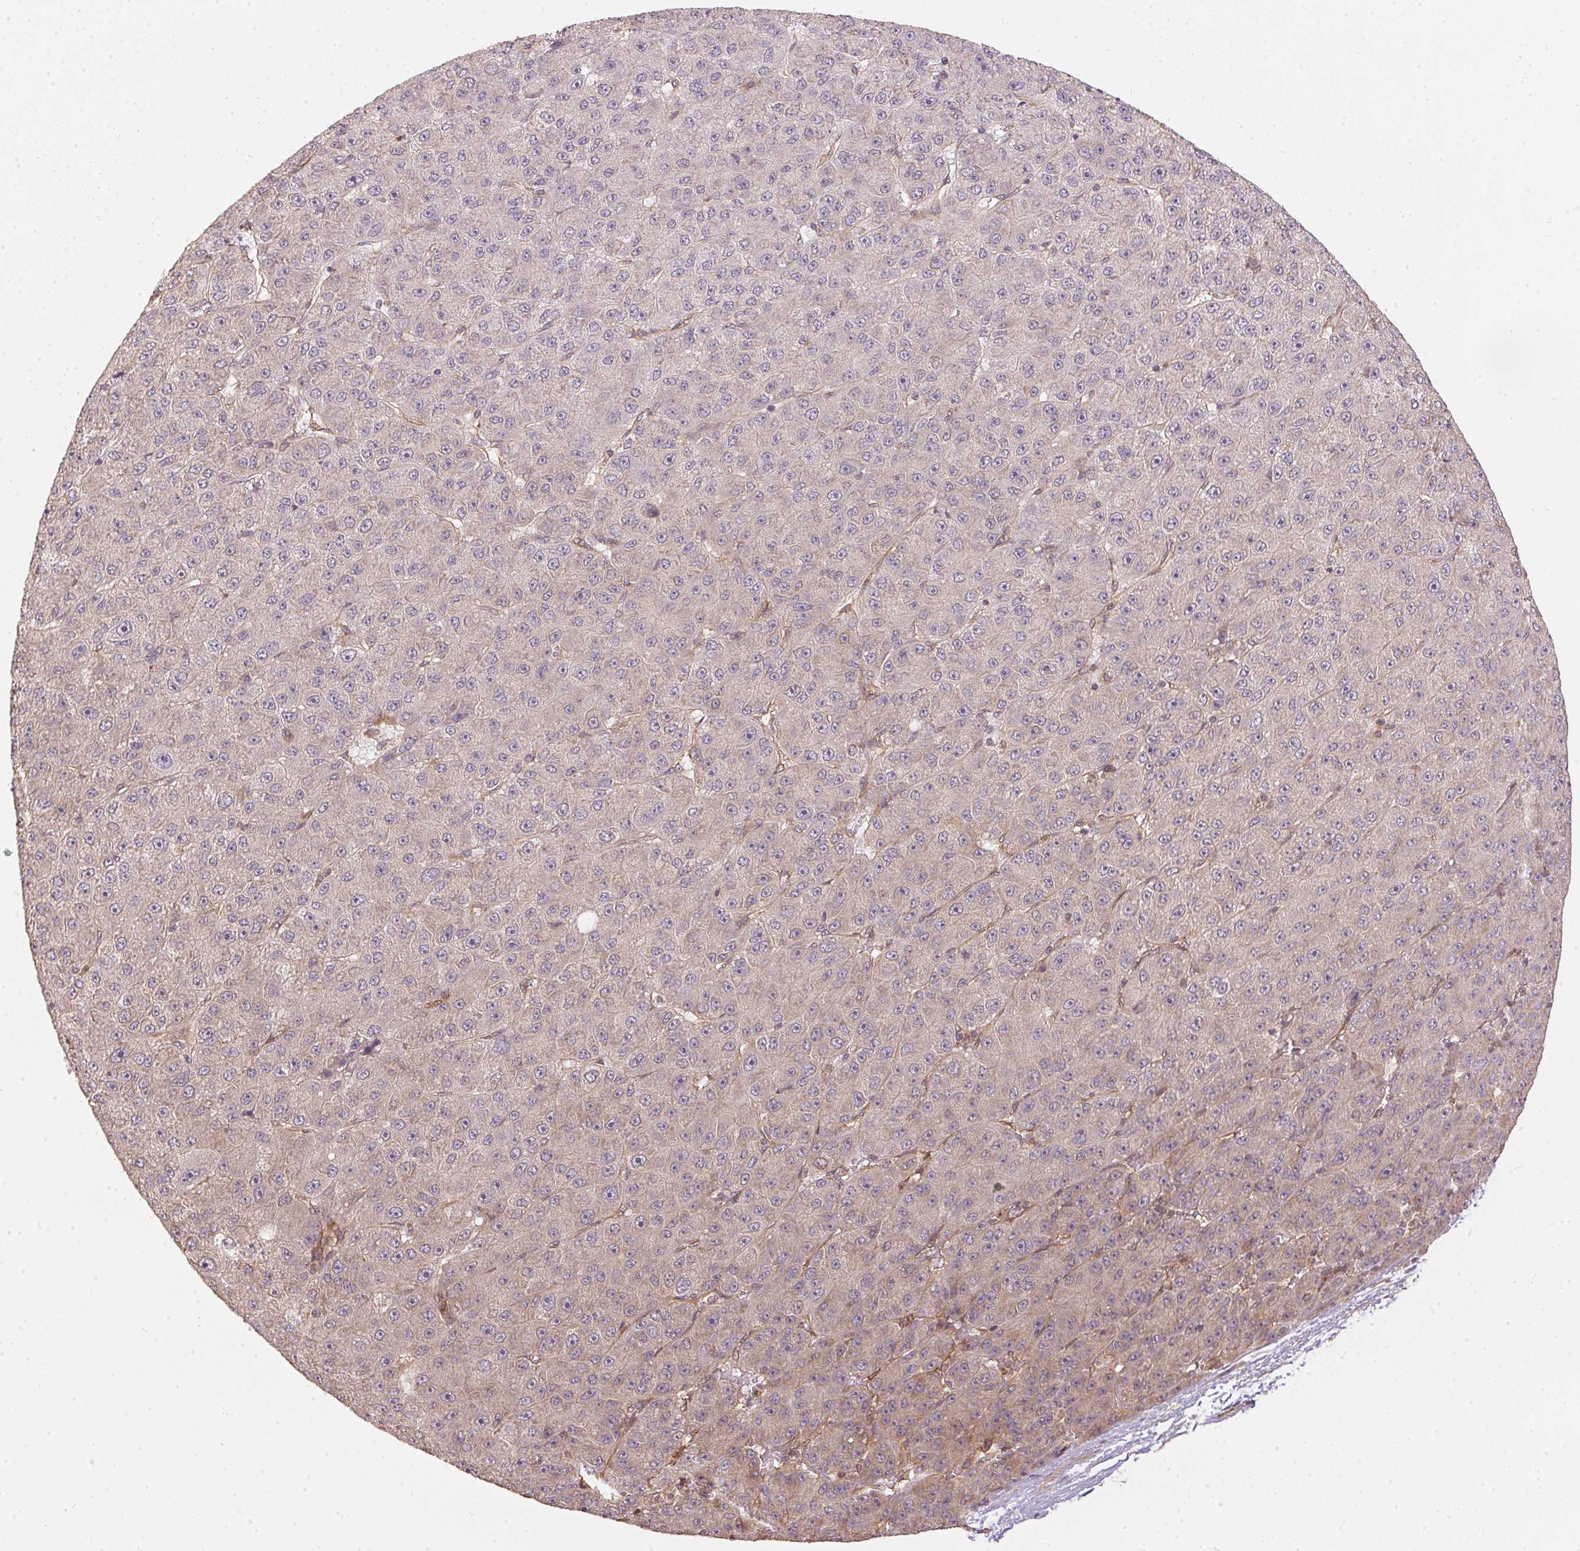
{"staining": {"intensity": "negative", "quantity": "none", "location": "none"}, "tissue": "liver cancer", "cell_type": "Tumor cells", "image_type": "cancer", "snomed": [{"axis": "morphology", "description": "Carcinoma, Hepatocellular, NOS"}, {"axis": "topography", "description": "Liver"}], "caption": "A micrograph of liver cancer (hepatocellular carcinoma) stained for a protein shows no brown staining in tumor cells.", "gene": "STRN4", "patient": {"sex": "male", "age": 67}}